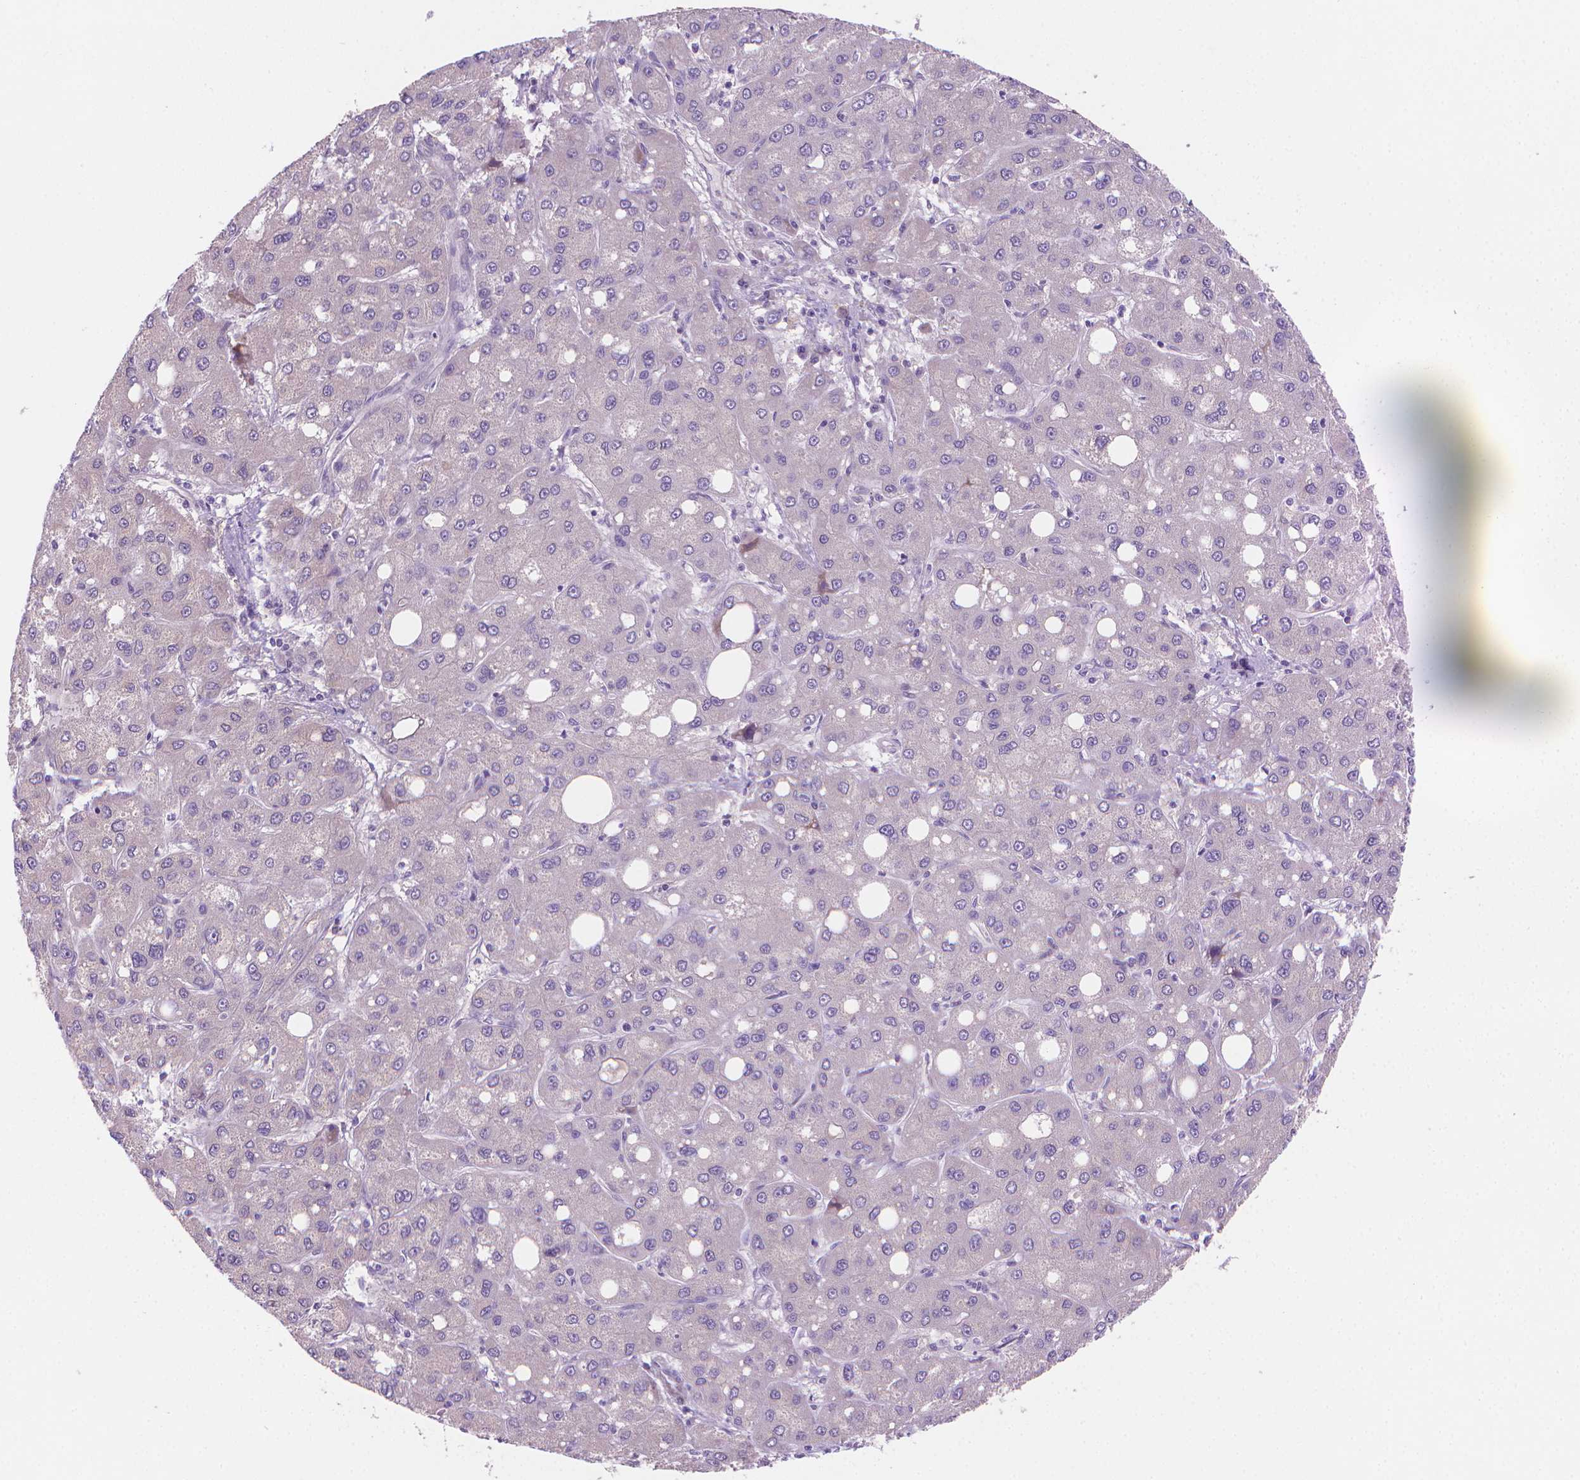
{"staining": {"intensity": "negative", "quantity": "none", "location": "none"}, "tissue": "liver cancer", "cell_type": "Tumor cells", "image_type": "cancer", "snomed": [{"axis": "morphology", "description": "Carcinoma, Hepatocellular, NOS"}, {"axis": "topography", "description": "Liver"}], "caption": "Immunohistochemistry of liver cancer (hepatocellular carcinoma) reveals no positivity in tumor cells.", "gene": "GSDMA", "patient": {"sex": "male", "age": 73}}